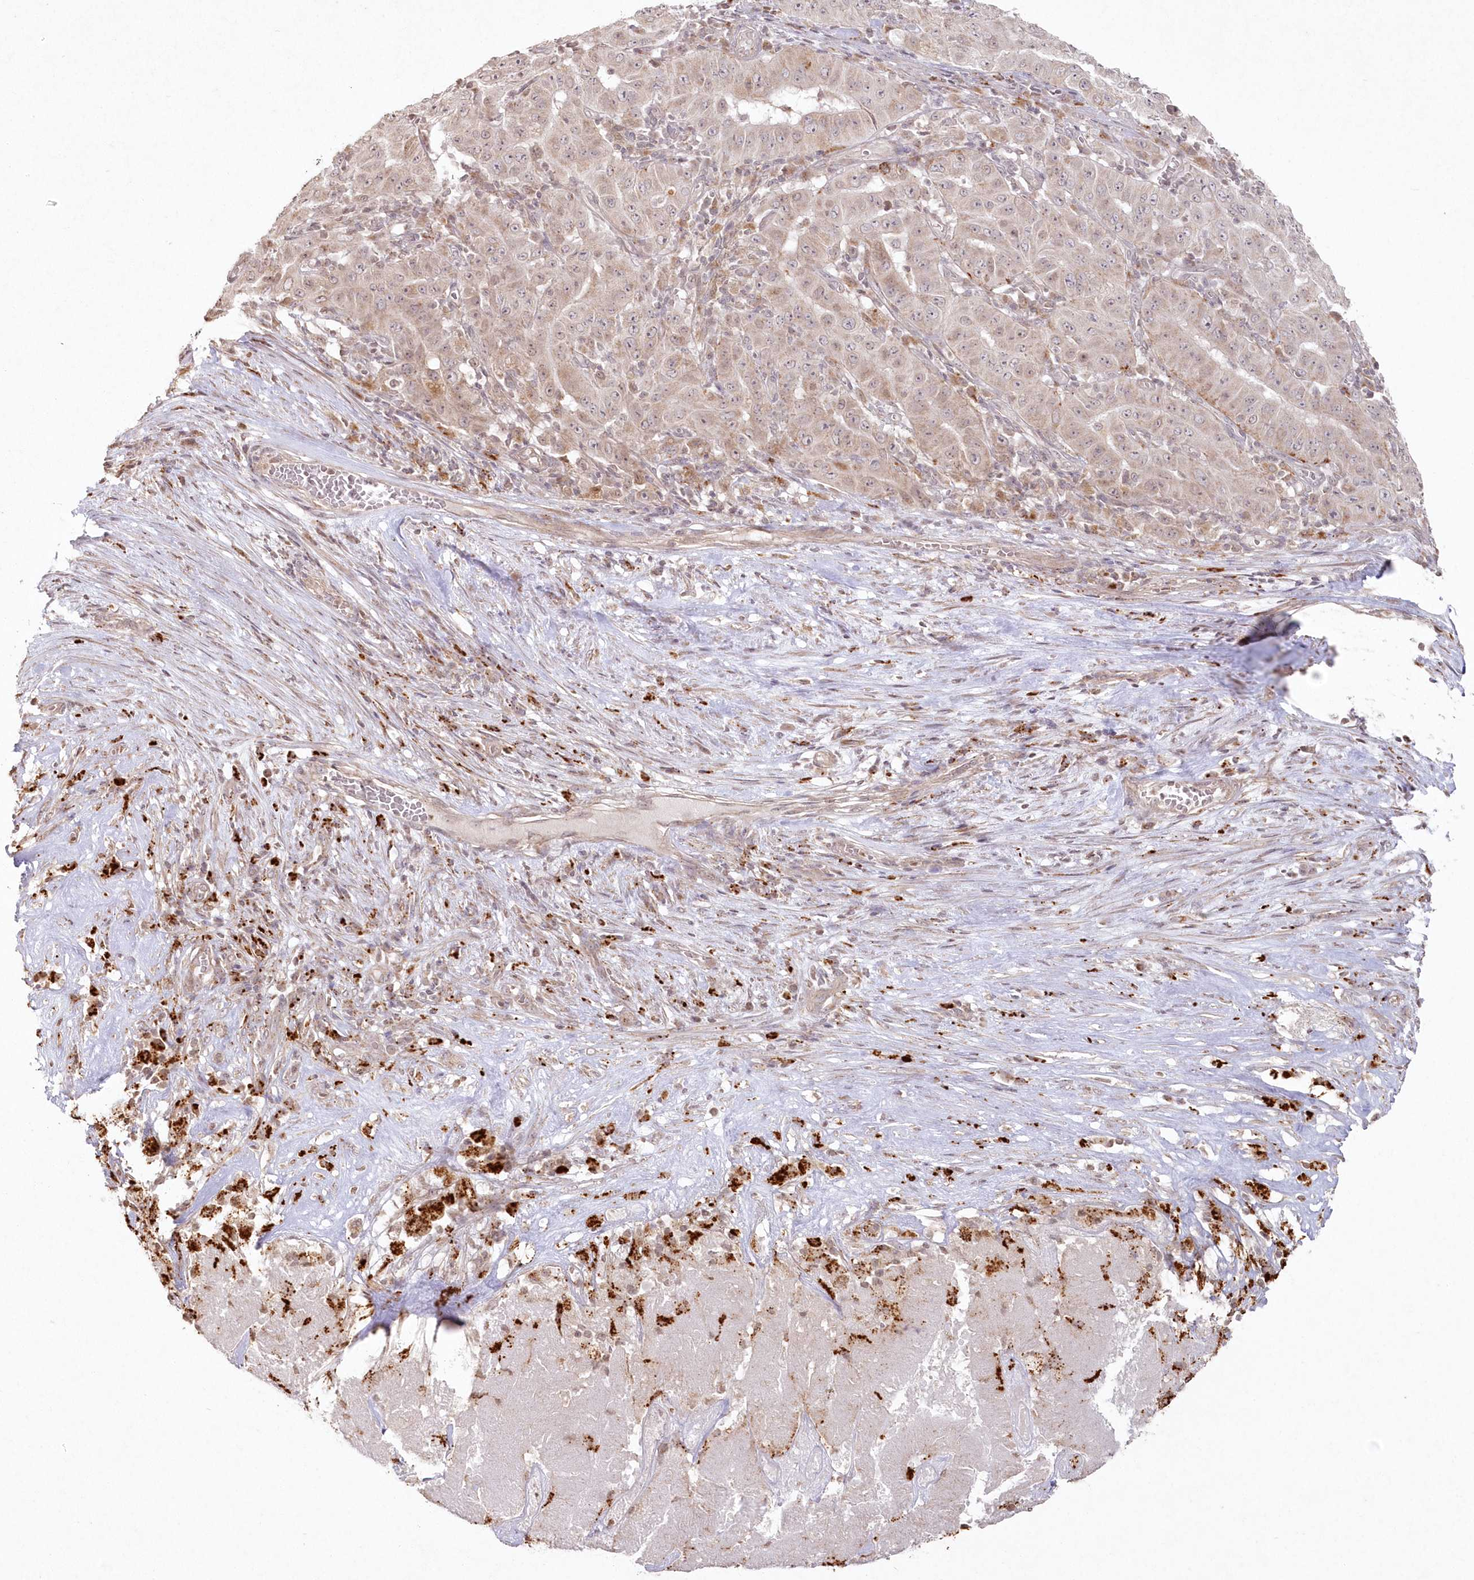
{"staining": {"intensity": "weak", "quantity": ">75%", "location": "cytoplasmic/membranous"}, "tissue": "pancreatic cancer", "cell_type": "Tumor cells", "image_type": "cancer", "snomed": [{"axis": "morphology", "description": "Adenocarcinoma, NOS"}, {"axis": "topography", "description": "Pancreas"}], "caption": "An immunohistochemistry (IHC) photomicrograph of neoplastic tissue is shown. Protein staining in brown highlights weak cytoplasmic/membranous positivity in pancreatic cancer (adenocarcinoma) within tumor cells.", "gene": "ARSB", "patient": {"sex": "male", "age": 63}}